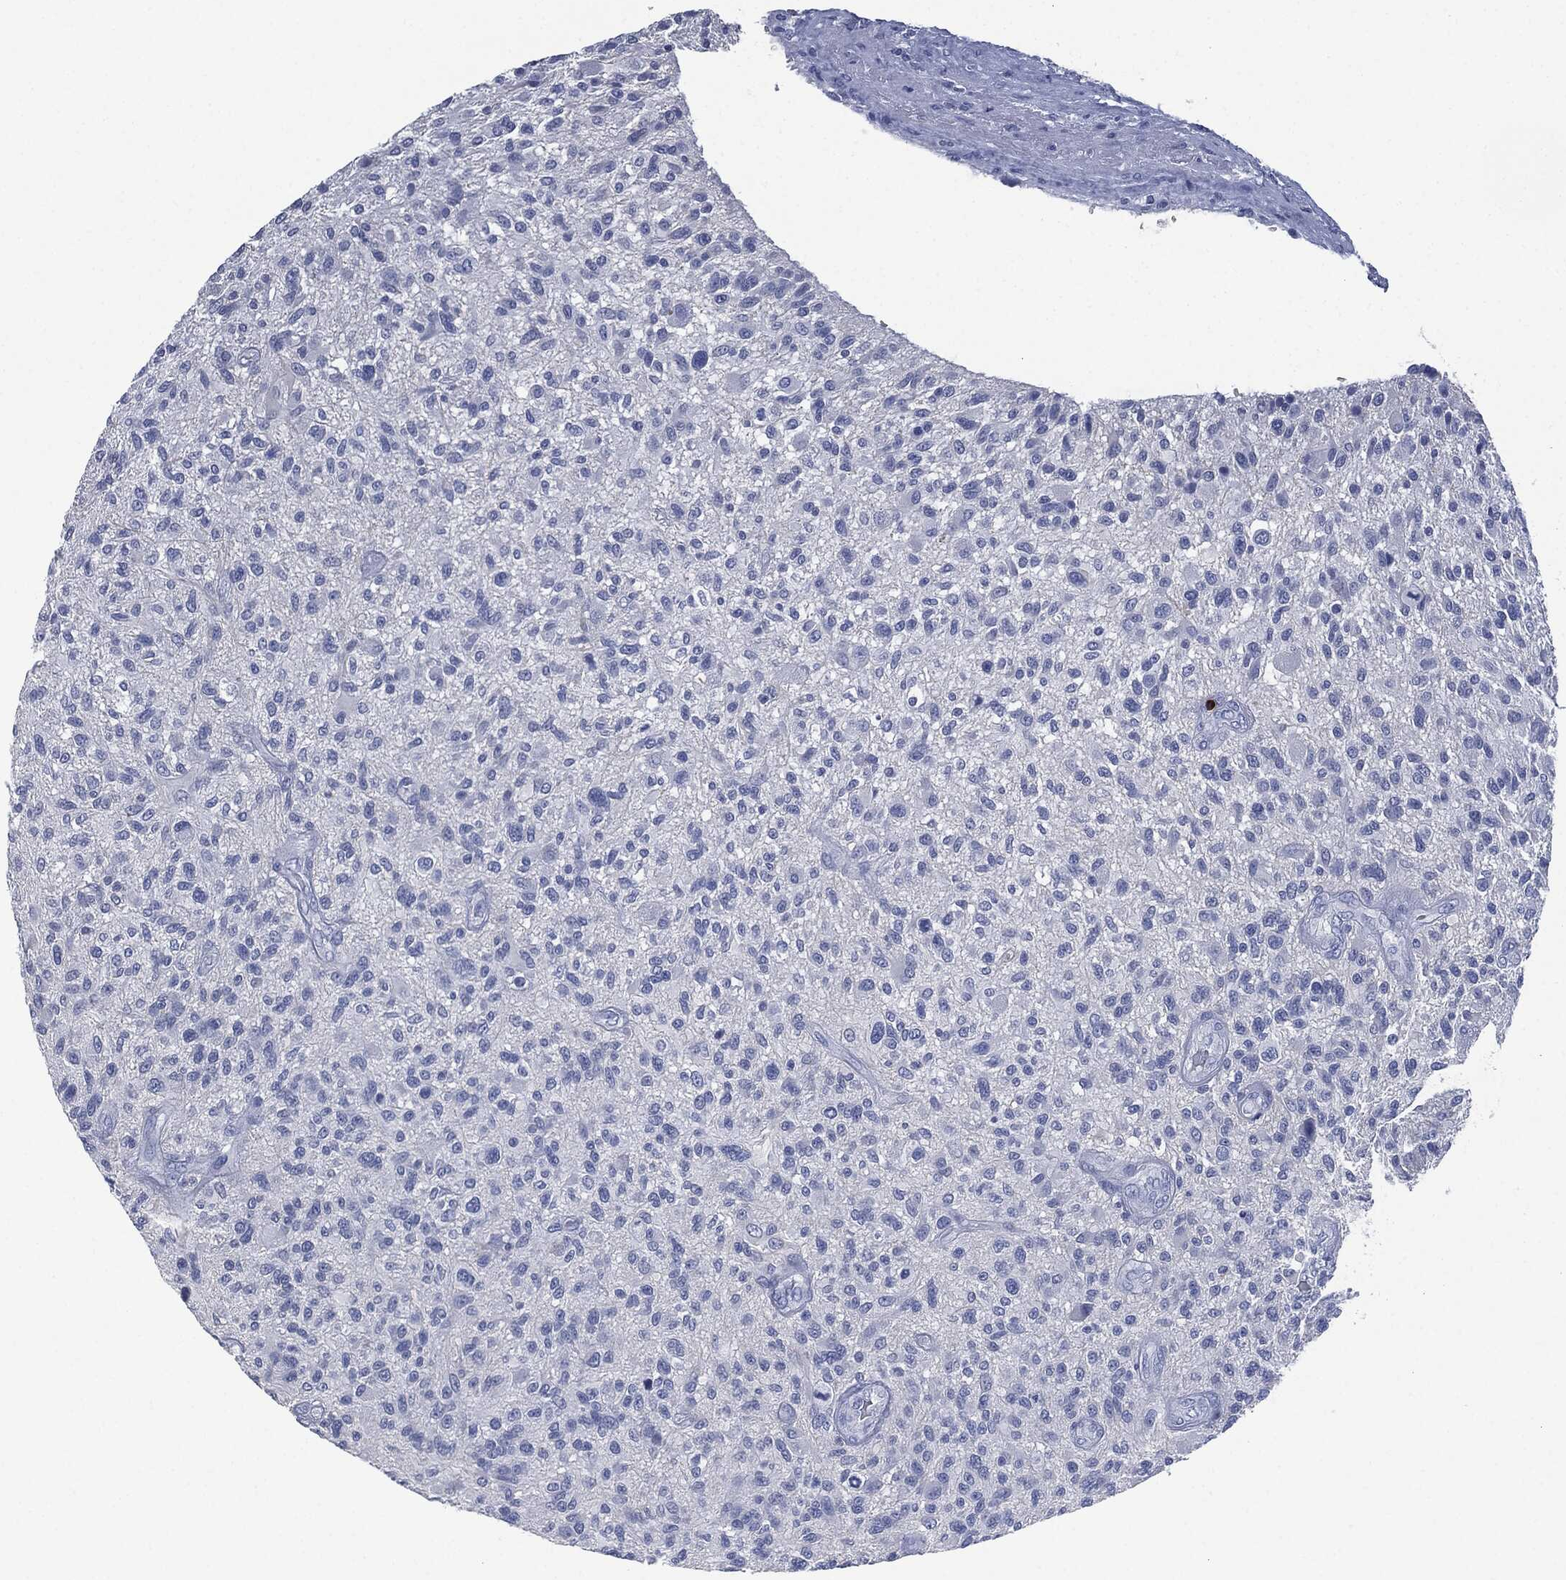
{"staining": {"intensity": "negative", "quantity": "none", "location": "none"}, "tissue": "glioma", "cell_type": "Tumor cells", "image_type": "cancer", "snomed": [{"axis": "morphology", "description": "Glioma, malignant, High grade"}, {"axis": "topography", "description": "Brain"}], "caption": "Immunohistochemistry (IHC) photomicrograph of neoplastic tissue: human malignant glioma (high-grade) stained with DAB (3,3'-diaminobenzidine) shows no significant protein positivity in tumor cells. (Immunohistochemistry (IHC), brightfield microscopy, high magnification).", "gene": "CEACAM8", "patient": {"sex": "male", "age": 47}}